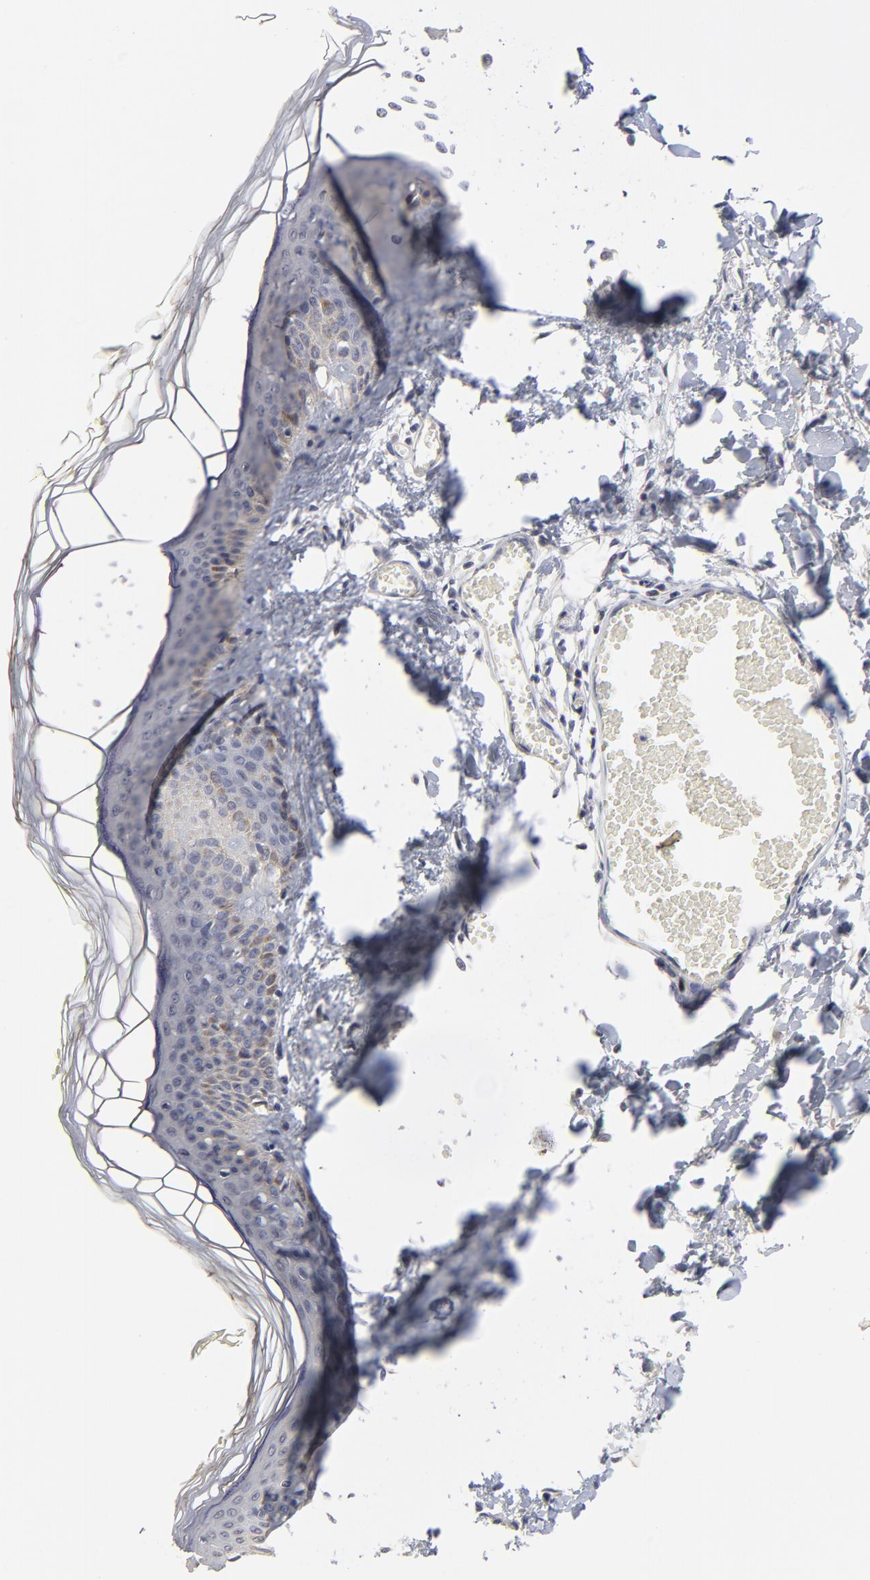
{"staining": {"intensity": "negative", "quantity": "none", "location": "none"}, "tissue": "skin", "cell_type": "Fibroblasts", "image_type": "normal", "snomed": [{"axis": "morphology", "description": "Normal tissue, NOS"}, {"axis": "morphology", "description": "Sarcoma, NOS"}, {"axis": "topography", "description": "Skin"}, {"axis": "topography", "description": "Soft tissue"}], "caption": "The immunohistochemistry (IHC) image has no significant positivity in fibroblasts of skin. Brightfield microscopy of IHC stained with DAB (brown) and hematoxylin (blue), captured at high magnification.", "gene": "MAGEA10", "patient": {"sex": "female", "age": 51}}